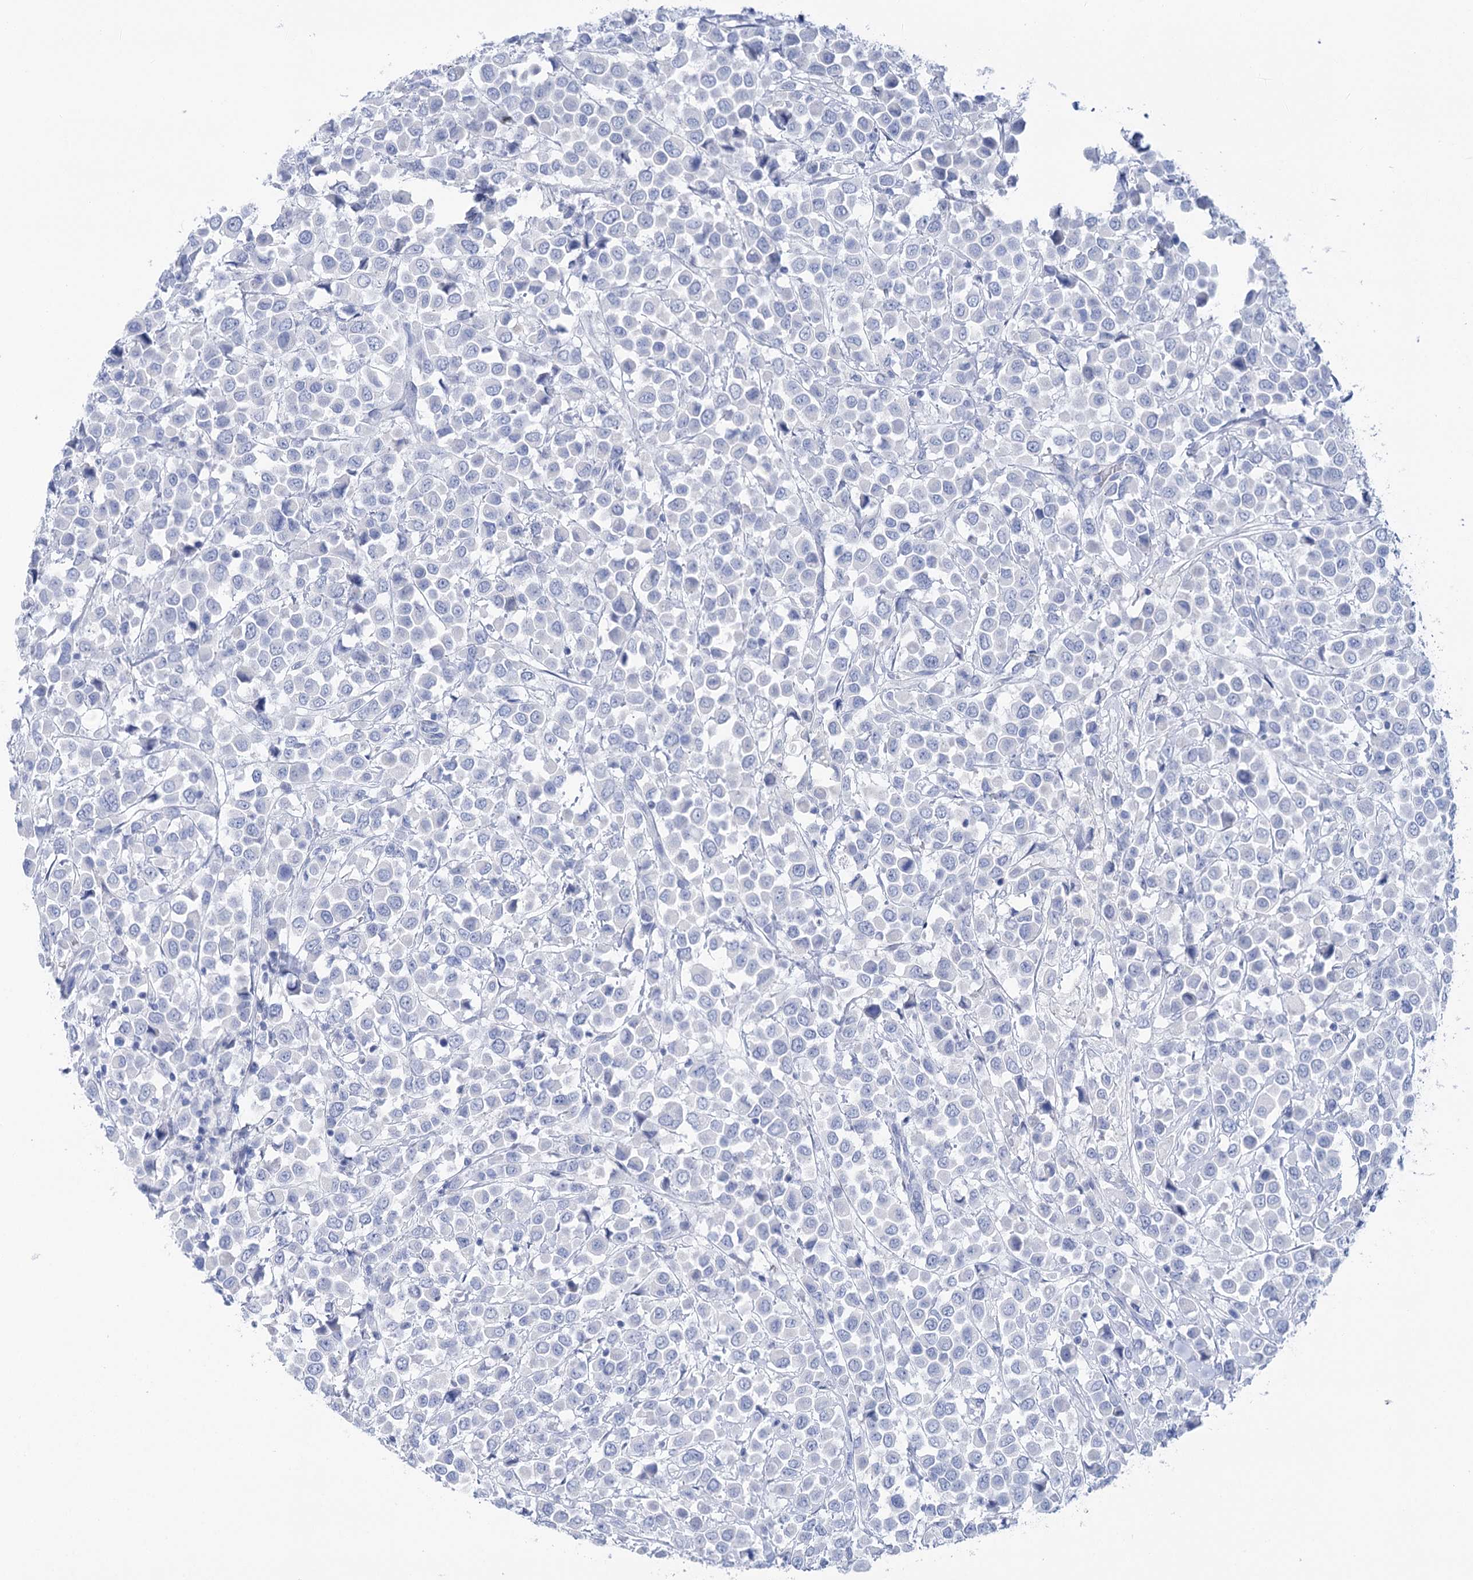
{"staining": {"intensity": "negative", "quantity": "none", "location": "none"}, "tissue": "breast cancer", "cell_type": "Tumor cells", "image_type": "cancer", "snomed": [{"axis": "morphology", "description": "Duct carcinoma"}, {"axis": "topography", "description": "Breast"}], "caption": "High magnification brightfield microscopy of invasive ductal carcinoma (breast) stained with DAB (3,3'-diaminobenzidine) (brown) and counterstained with hematoxylin (blue): tumor cells show no significant positivity.", "gene": "LALBA", "patient": {"sex": "female", "age": 61}}